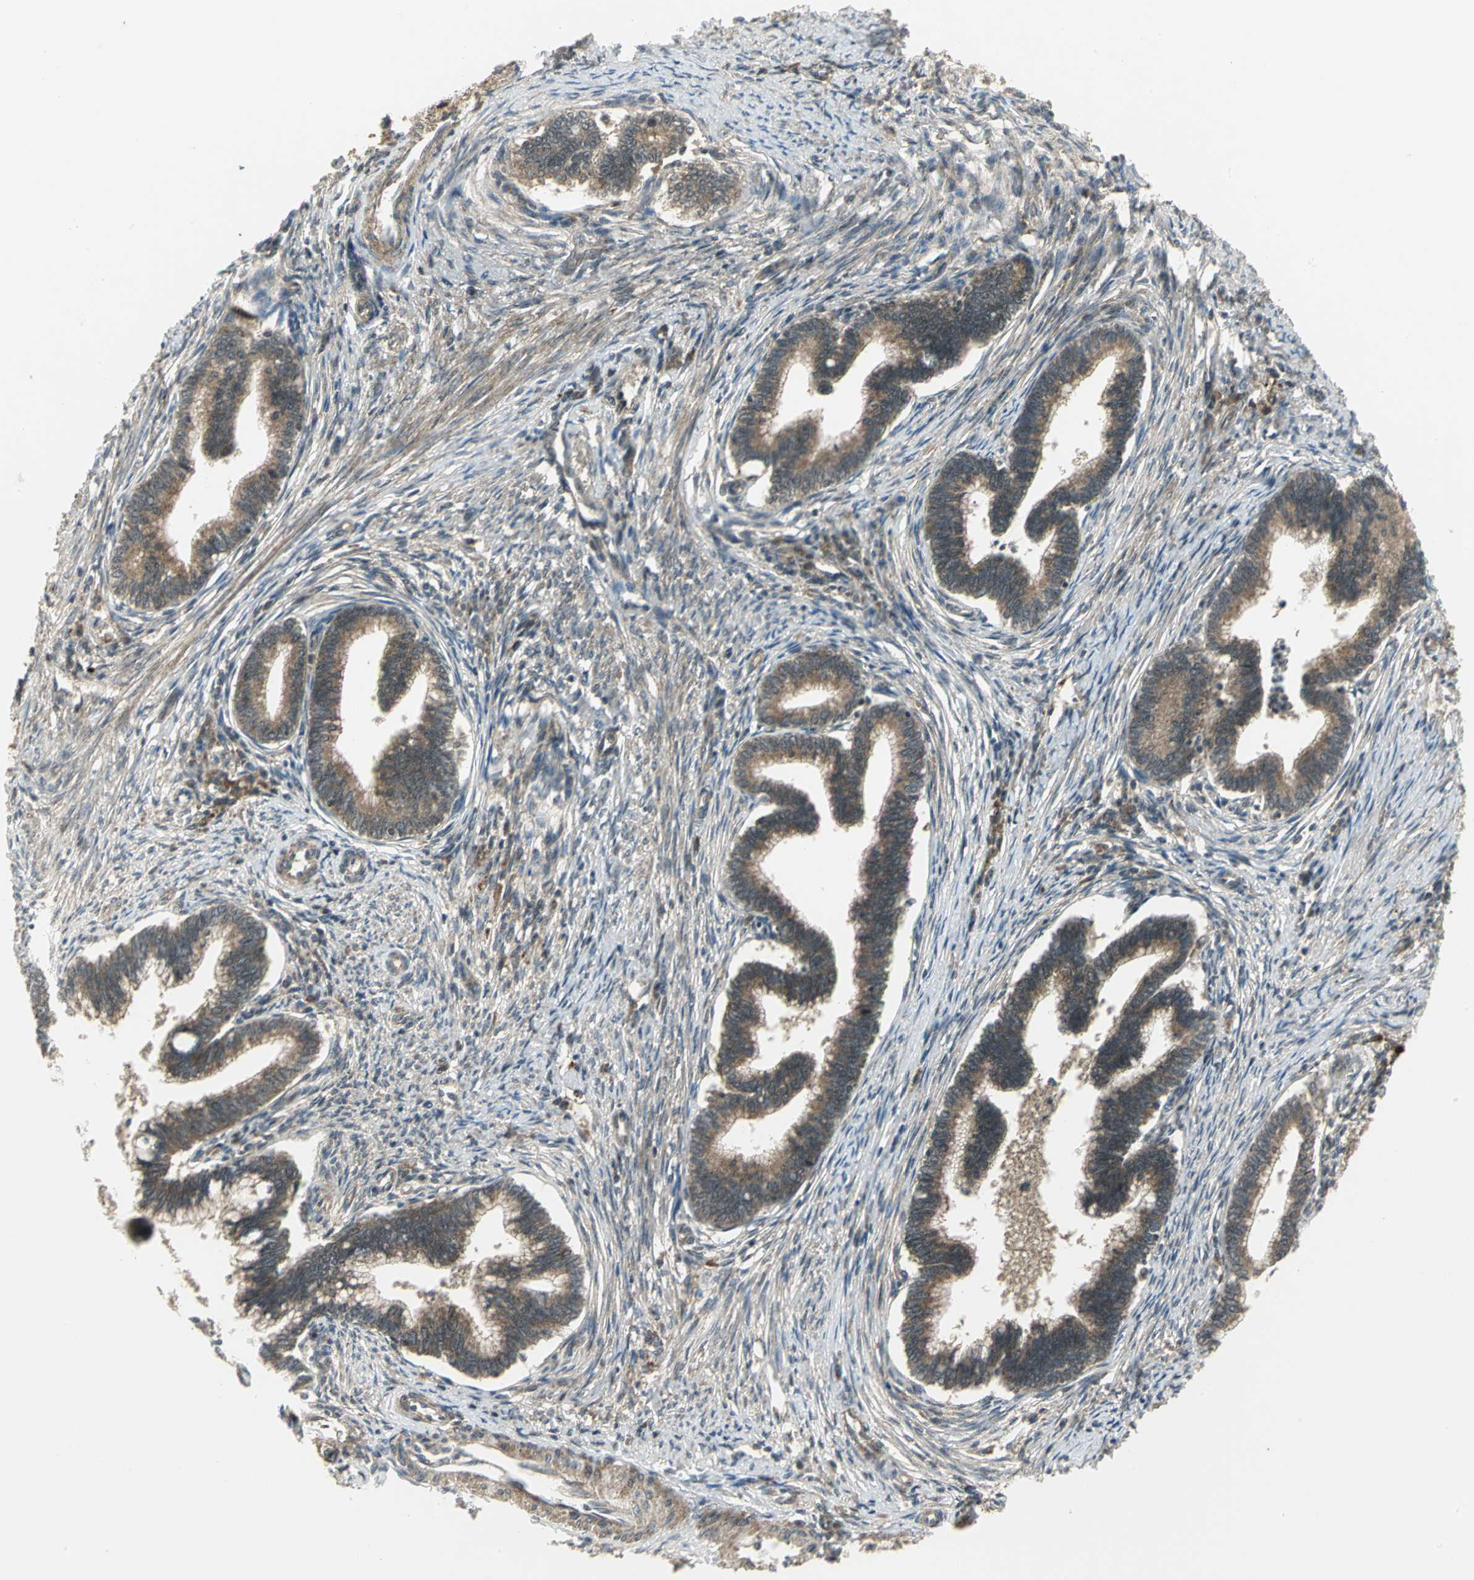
{"staining": {"intensity": "moderate", "quantity": ">75%", "location": "cytoplasmic/membranous"}, "tissue": "cervical cancer", "cell_type": "Tumor cells", "image_type": "cancer", "snomed": [{"axis": "morphology", "description": "Adenocarcinoma, NOS"}, {"axis": "topography", "description": "Cervix"}], "caption": "This histopathology image shows immunohistochemistry (IHC) staining of human cervical adenocarcinoma, with medium moderate cytoplasmic/membranous positivity in approximately >75% of tumor cells.", "gene": "MAPK8IP3", "patient": {"sex": "female", "age": 36}}